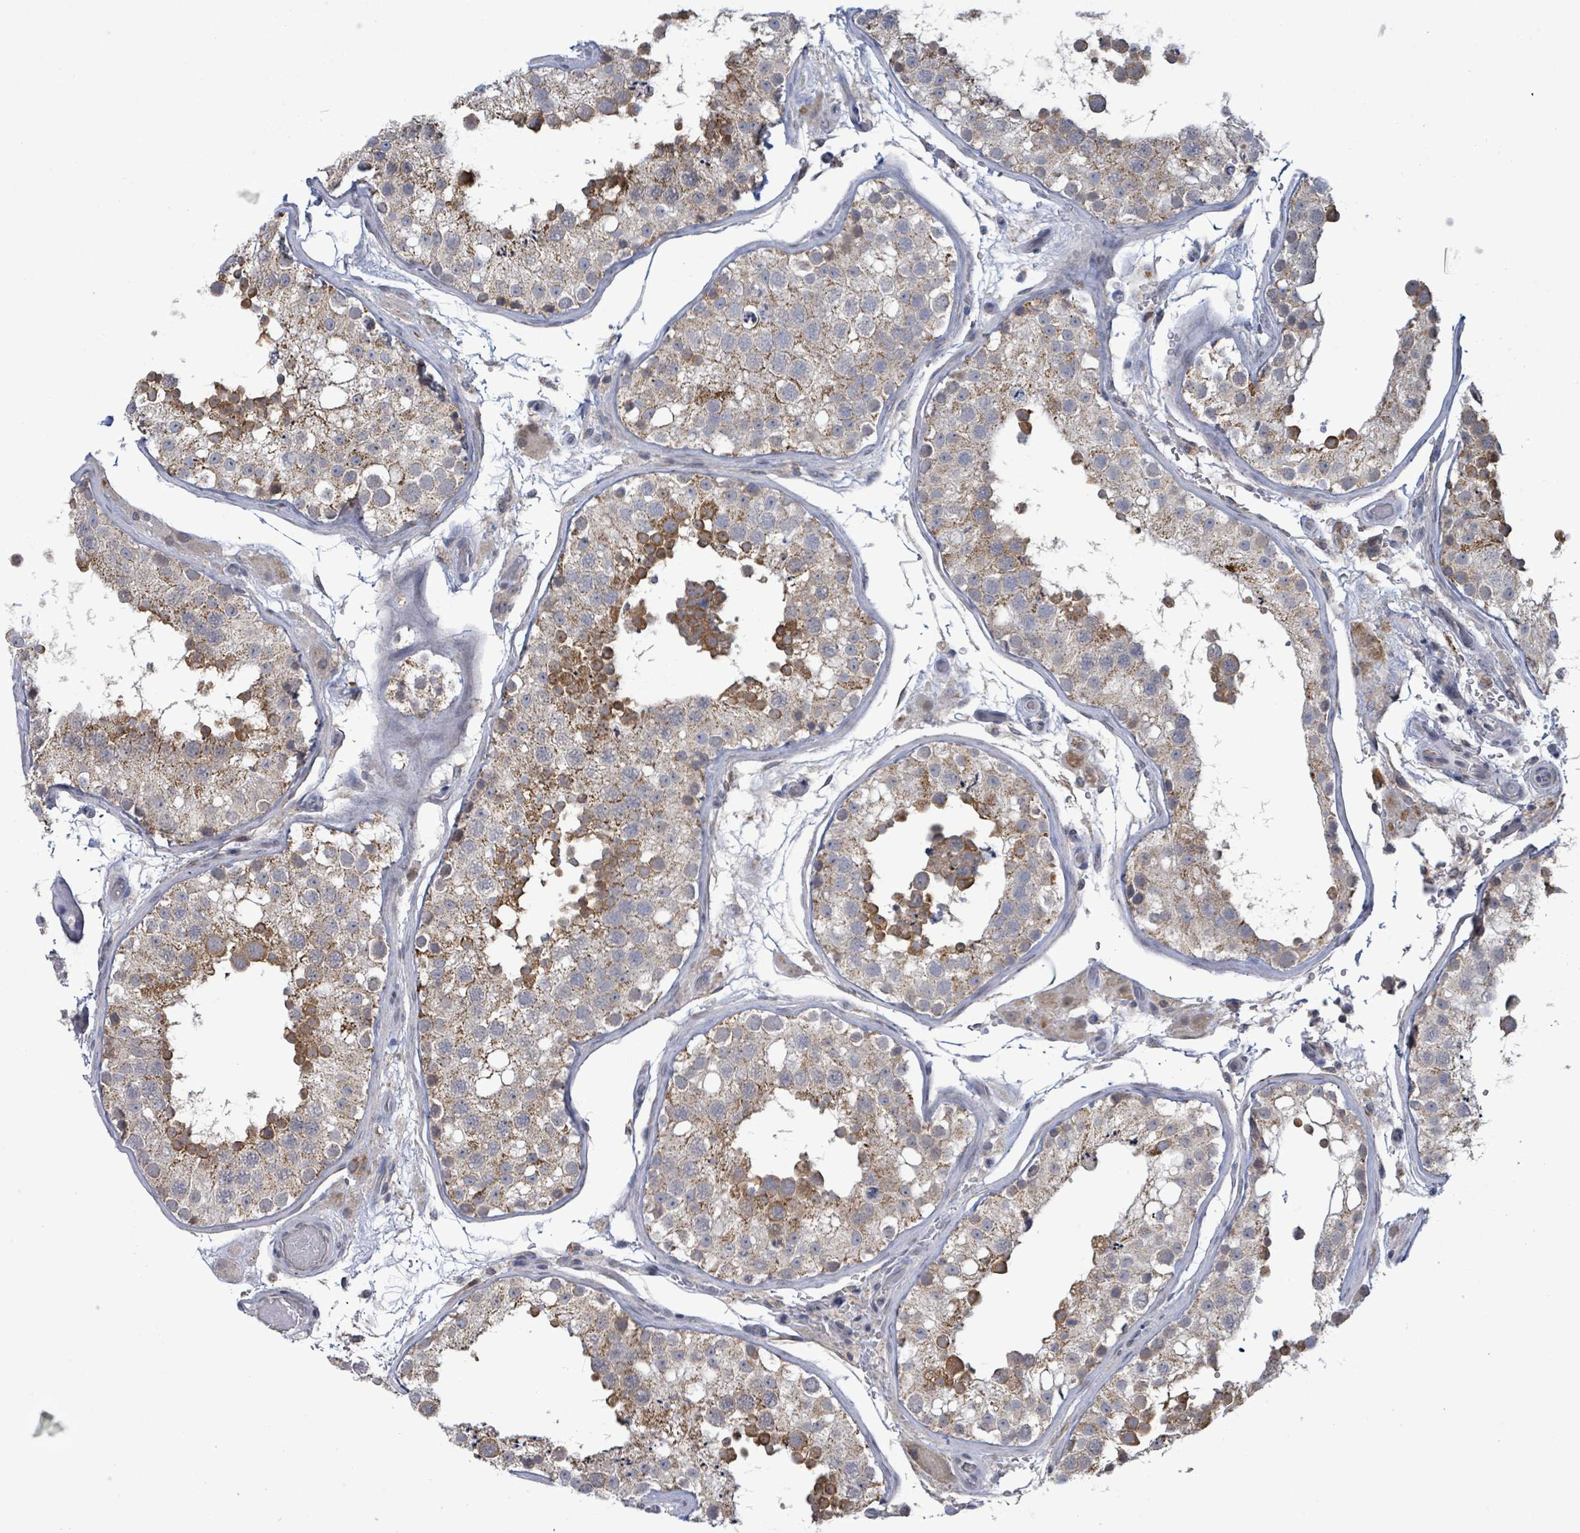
{"staining": {"intensity": "moderate", "quantity": ">75%", "location": "cytoplasmic/membranous"}, "tissue": "testis", "cell_type": "Cells in seminiferous ducts", "image_type": "normal", "snomed": [{"axis": "morphology", "description": "Normal tissue, NOS"}, {"axis": "topography", "description": "Testis"}], "caption": "An IHC histopathology image of benign tissue is shown. Protein staining in brown labels moderate cytoplasmic/membranous positivity in testis within cells in seminiferous ducts.", "gene": "COQ10B", "patient": {"sex": "male", "age": 26}}